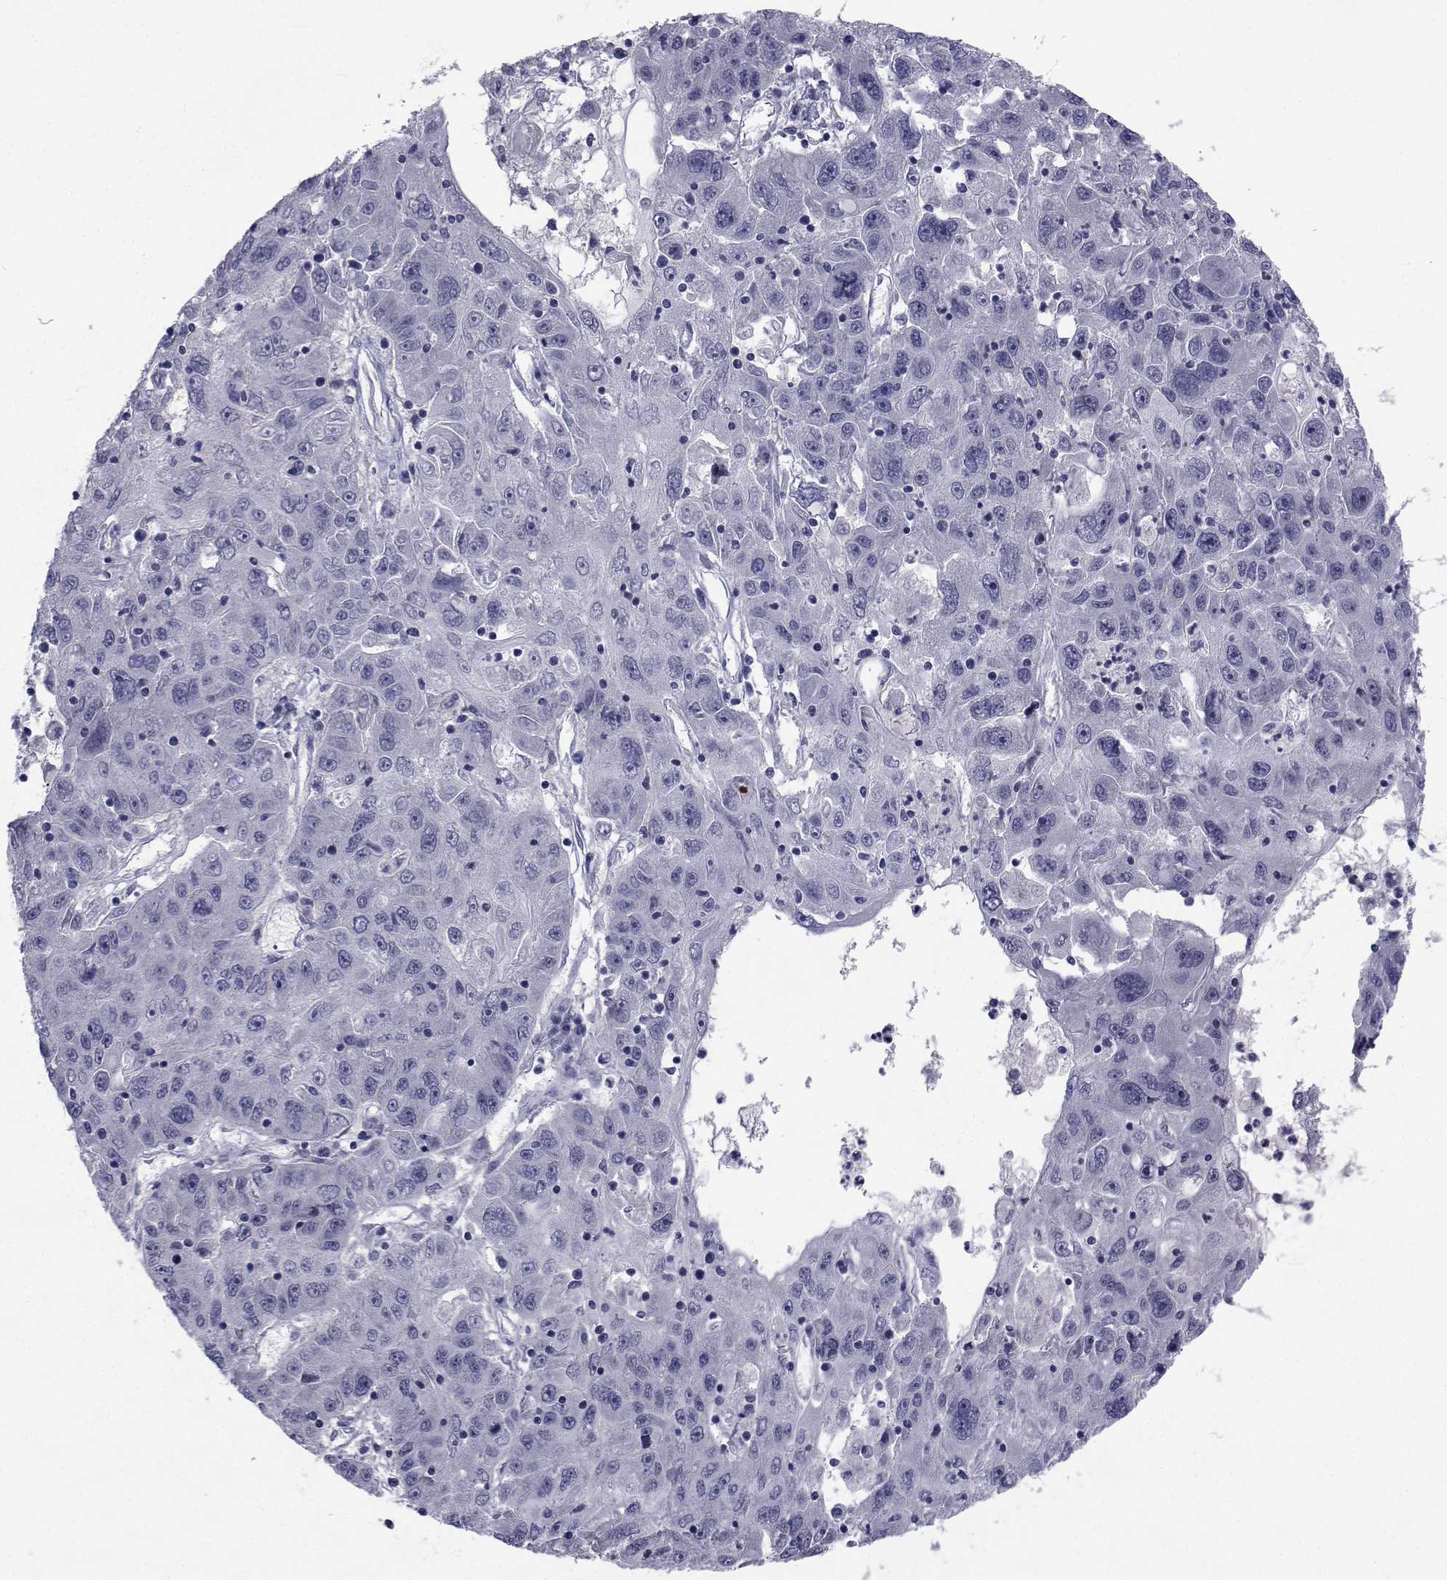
{"staining": {"intensity": "negative", "quantity": "none", "location": "none"}, "tissue": "stomach cancer", "cell_type": "Tumor cells", "image_type": "cancer", "snomed": [{"axis": "morphology", "description": "Adenocarcinoma, NOS"}, {"axis": "topography", "description": "Stomach"}], "caption": "Stomach cancer (adenocarcinoma) stained for a protein using immunohistochemistry reveals no positivity tumor cells.", "gene": "CHRNA1", "patient": {"sex": "male", "age": 56}}